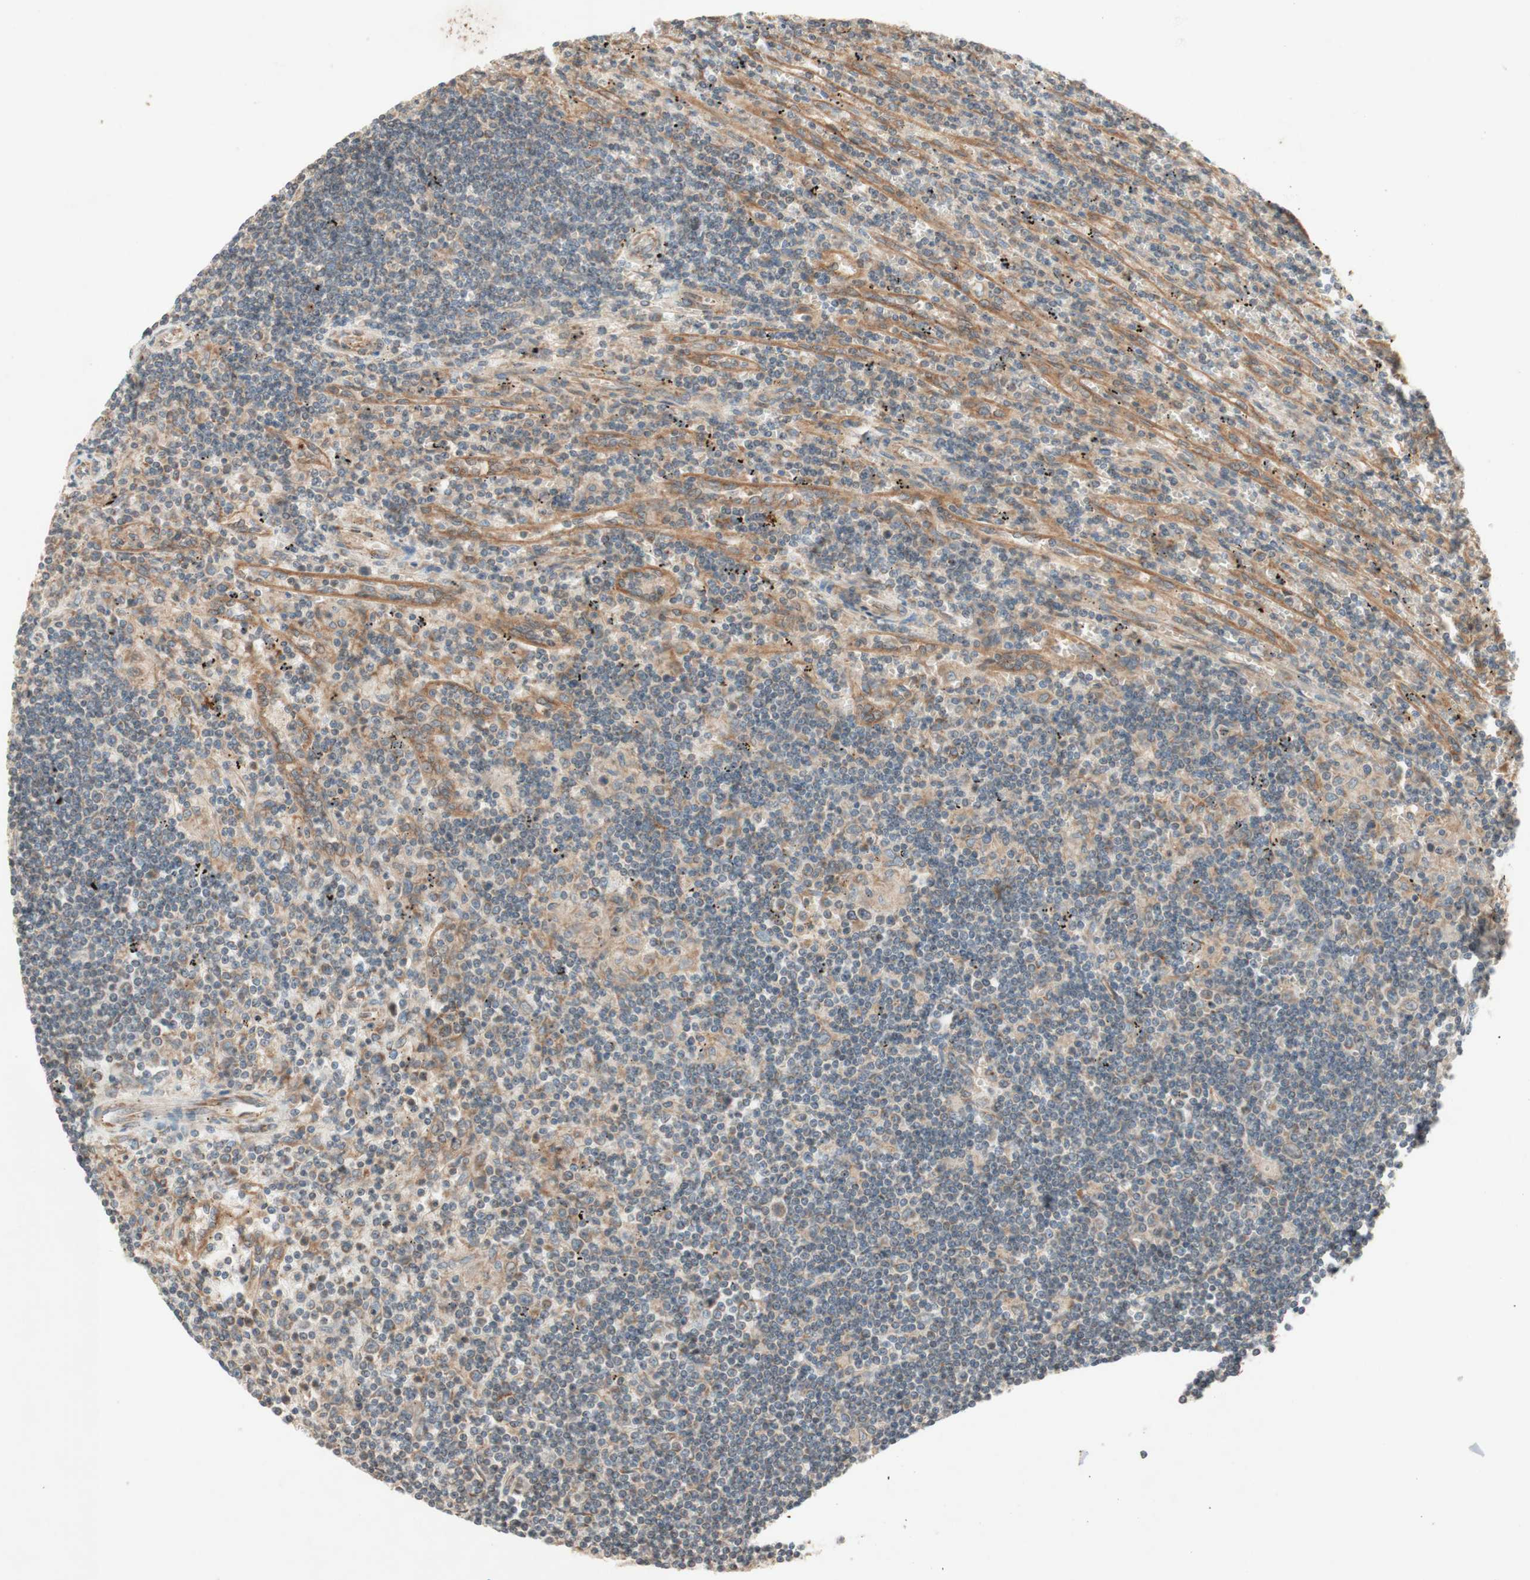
{"staining": {"intensity": "weak", "quantity": "<25%", "location": "cytoplasmic/membranous"}, "tissue": "lymphoma", "cell_type": "Tumor cells", "image_type": "cancer", "snomed": [{"axis": "morphology", "description": "Malignant lymphoma, non-Hodgkin's type, Low grade"}, {"axis": "topography", "description": "Spleen"}], "caption": "Image shows no significant protein expression in tumor cells of malignant lymphoma, non-Hodgkin's type (low-grade).", "gene": "SOCS2", "patient": {"sex": "male", "age": 76}}